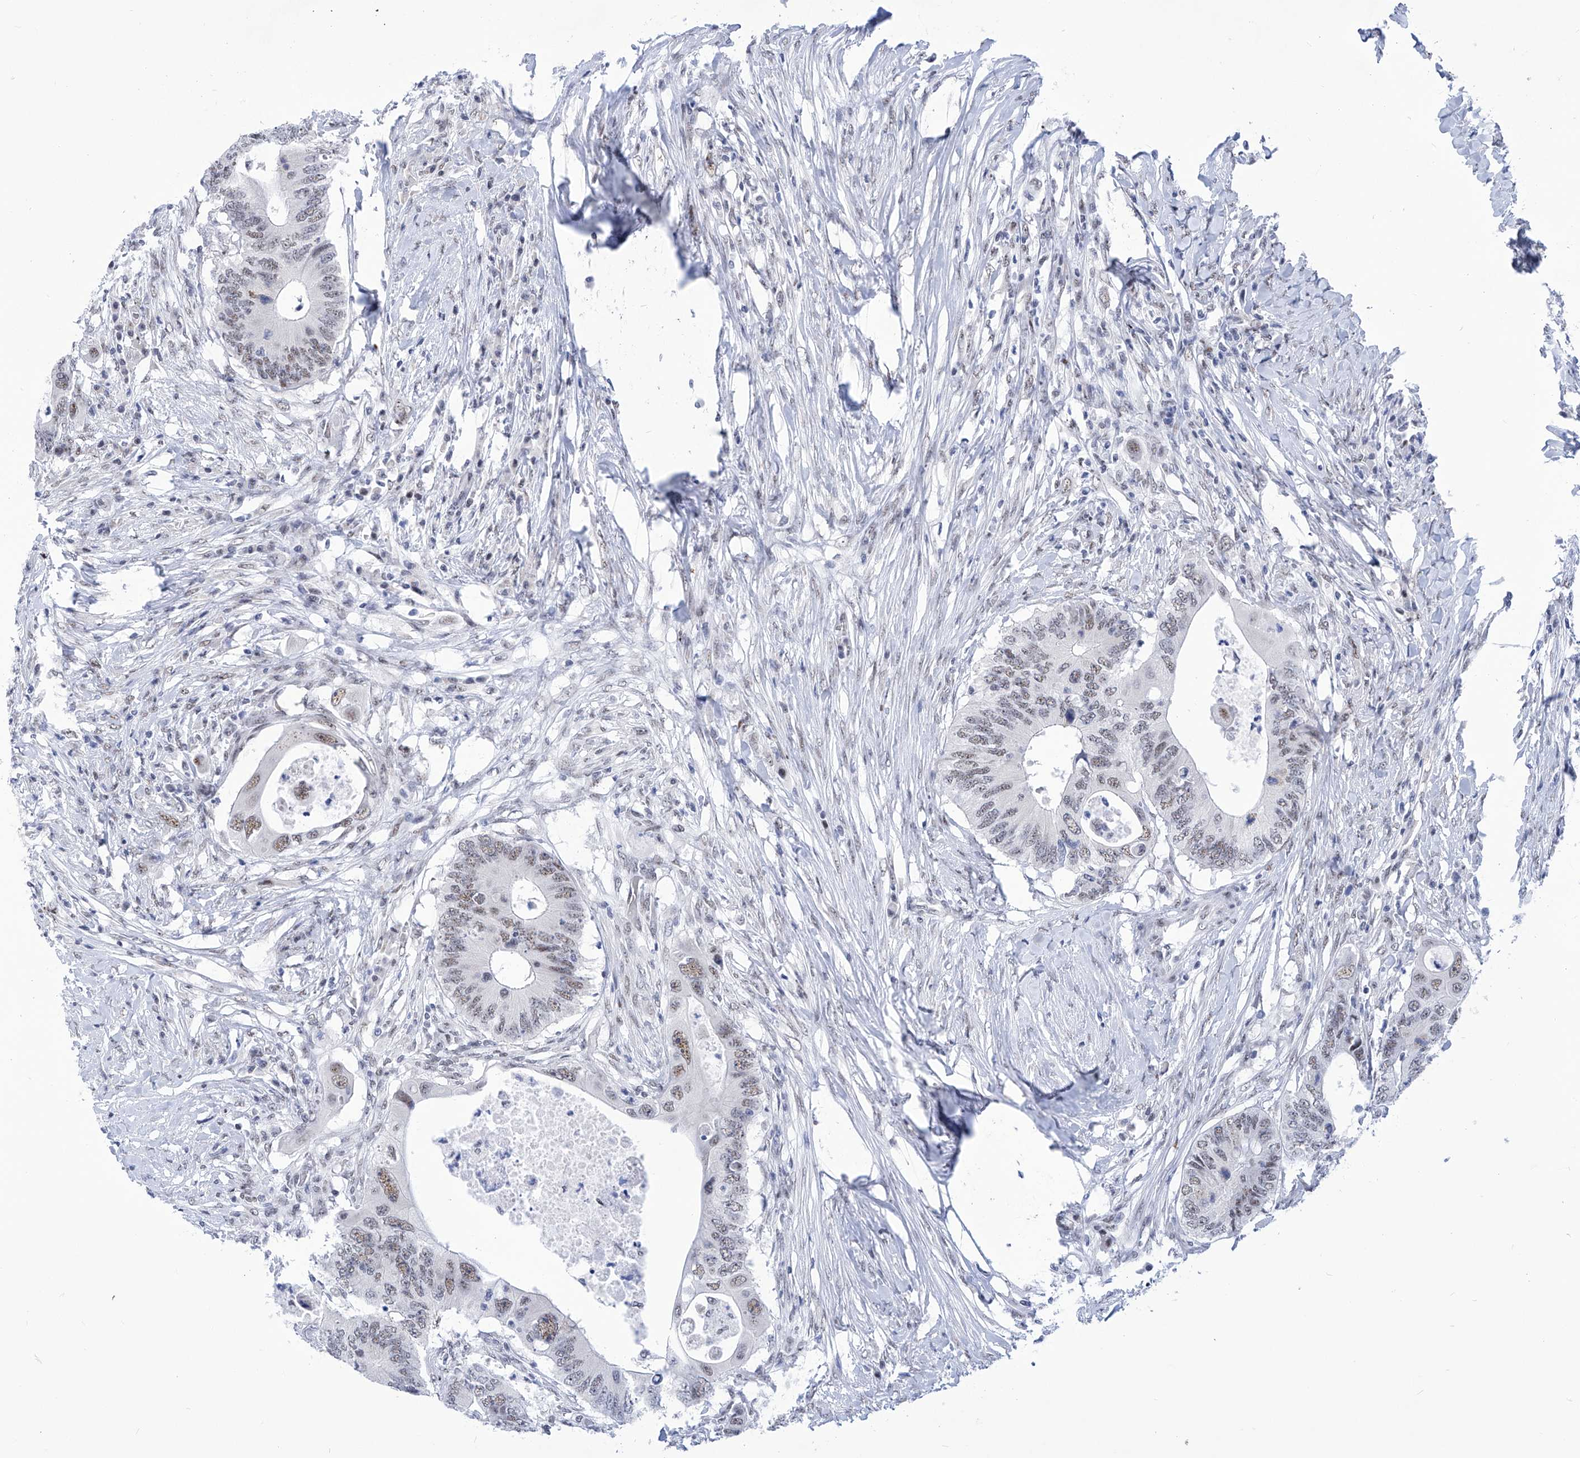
{"staining": {"intensity": "moderate", "quantity": "25%-75%", "location": "nuclear"}, "tissue": "colorectal cancer", "cell_type": "Tumor cells", "image_type": "cancer", "snomed": [{"axis": "morphology", "description": "Adenocarcinoma, NOS"}, {"axis": "topography", "description": "Colon"}], "caption": "Immunohistochemistry (DAB) staining of human colorectal adenocarcinoma demonstrates moderate nuclear protein expression in approximately 25%-75% of tumor cells. The staining was performed using DAB to visualize the protein expression in brown, while the nuclei were stained in blue with hematoxylin (Magnification: 20x).", "gene": "SART1", "patient": {"sex": "male", "age": 71}}